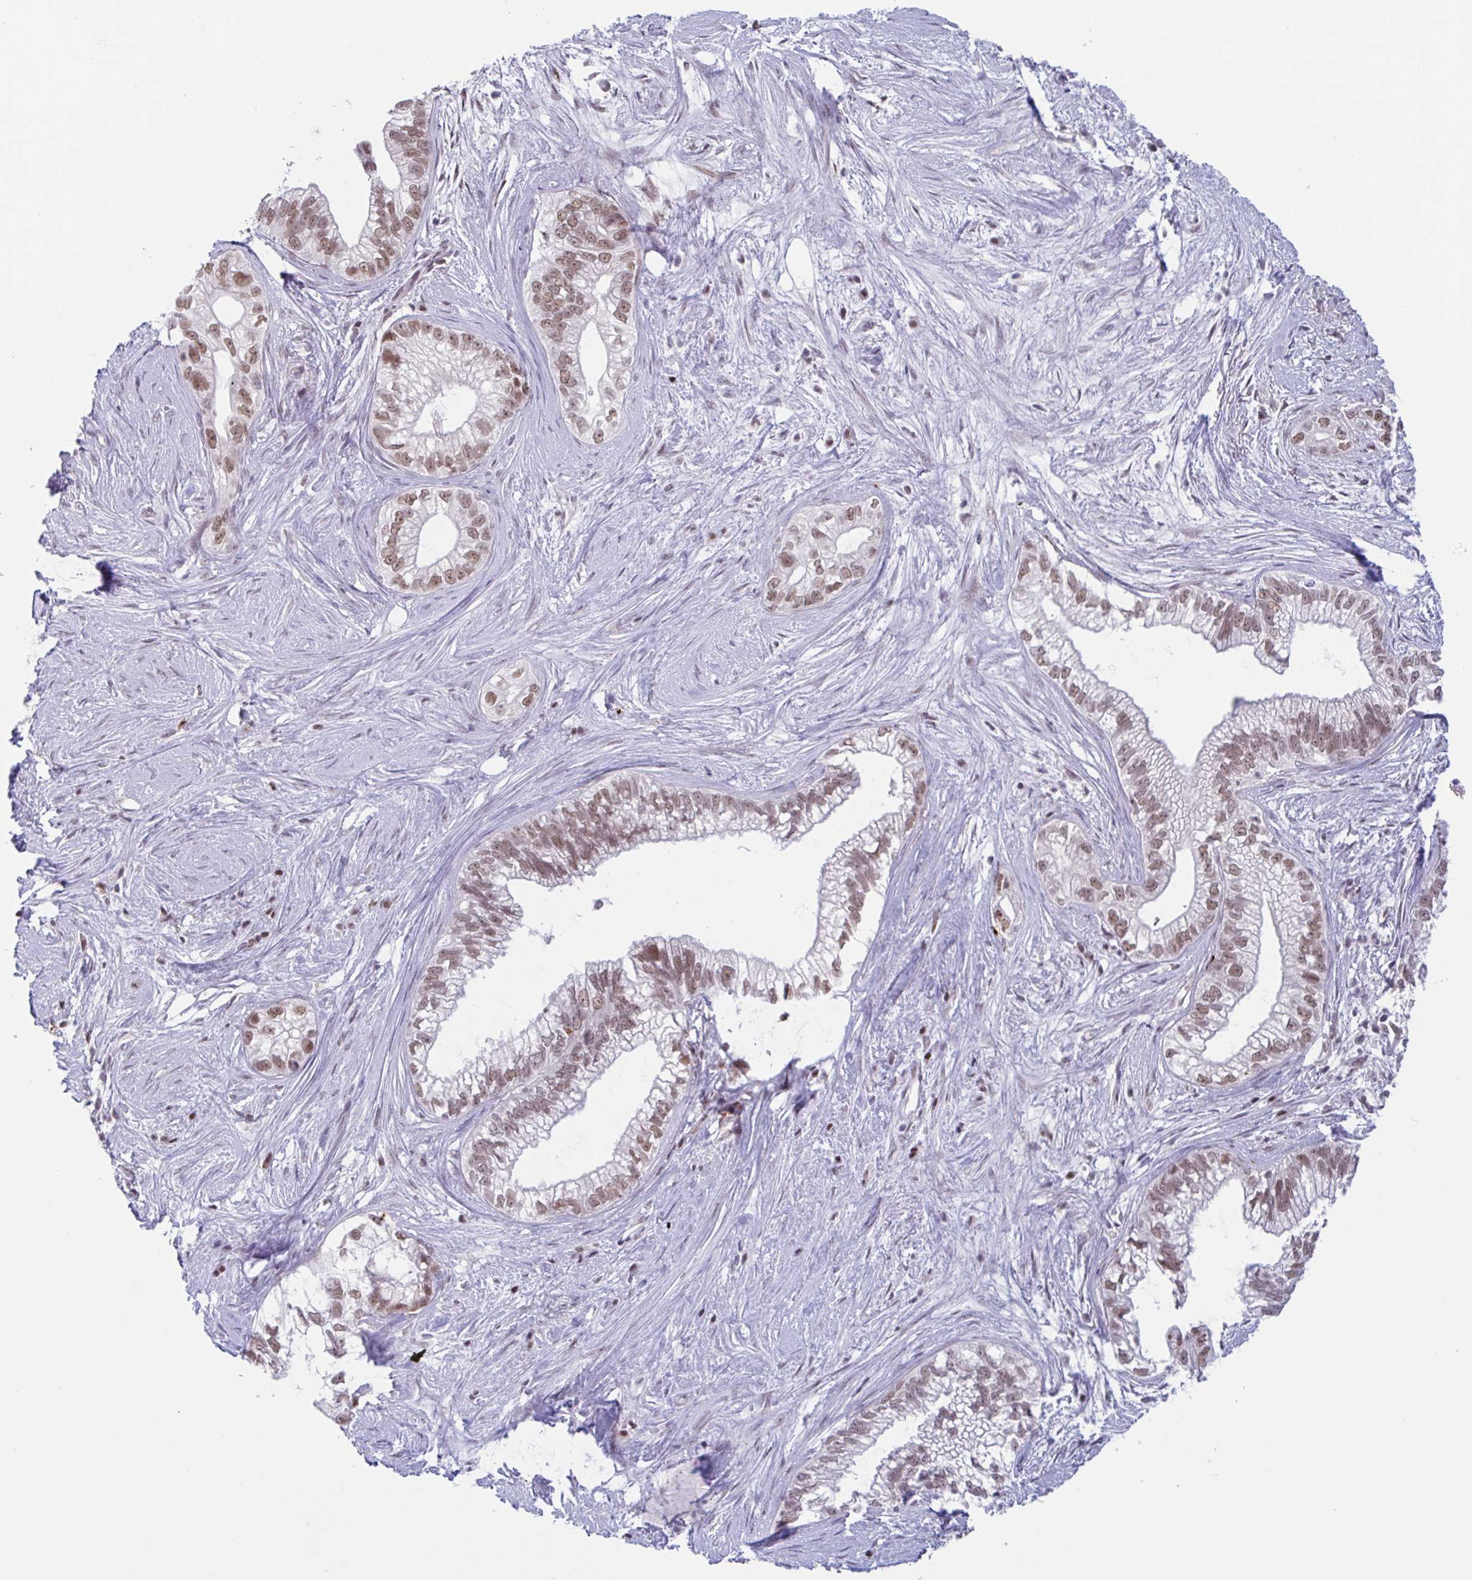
{"staining": {"intensity": "moderate", "quantity": ">75%", "location": "nuclear"}, "tissue": "pancreatic cancer", "cell_type": "Tumor cells", "image_type": "cancer", "snomed": [{"axis": "morphology", "description": "Adenocarcinoma, NOS"}, {"axis": "topography", "description": "Pancreas"}], "caption": "Immunohistochemical staining of pancreatic cancer (adenocarcinoma) exhibits medium levels of moderate nuclear protein staining in about >75% of tumor cells.", "gene": "PLG", "patient": {"sex": "male", "age": 70}}